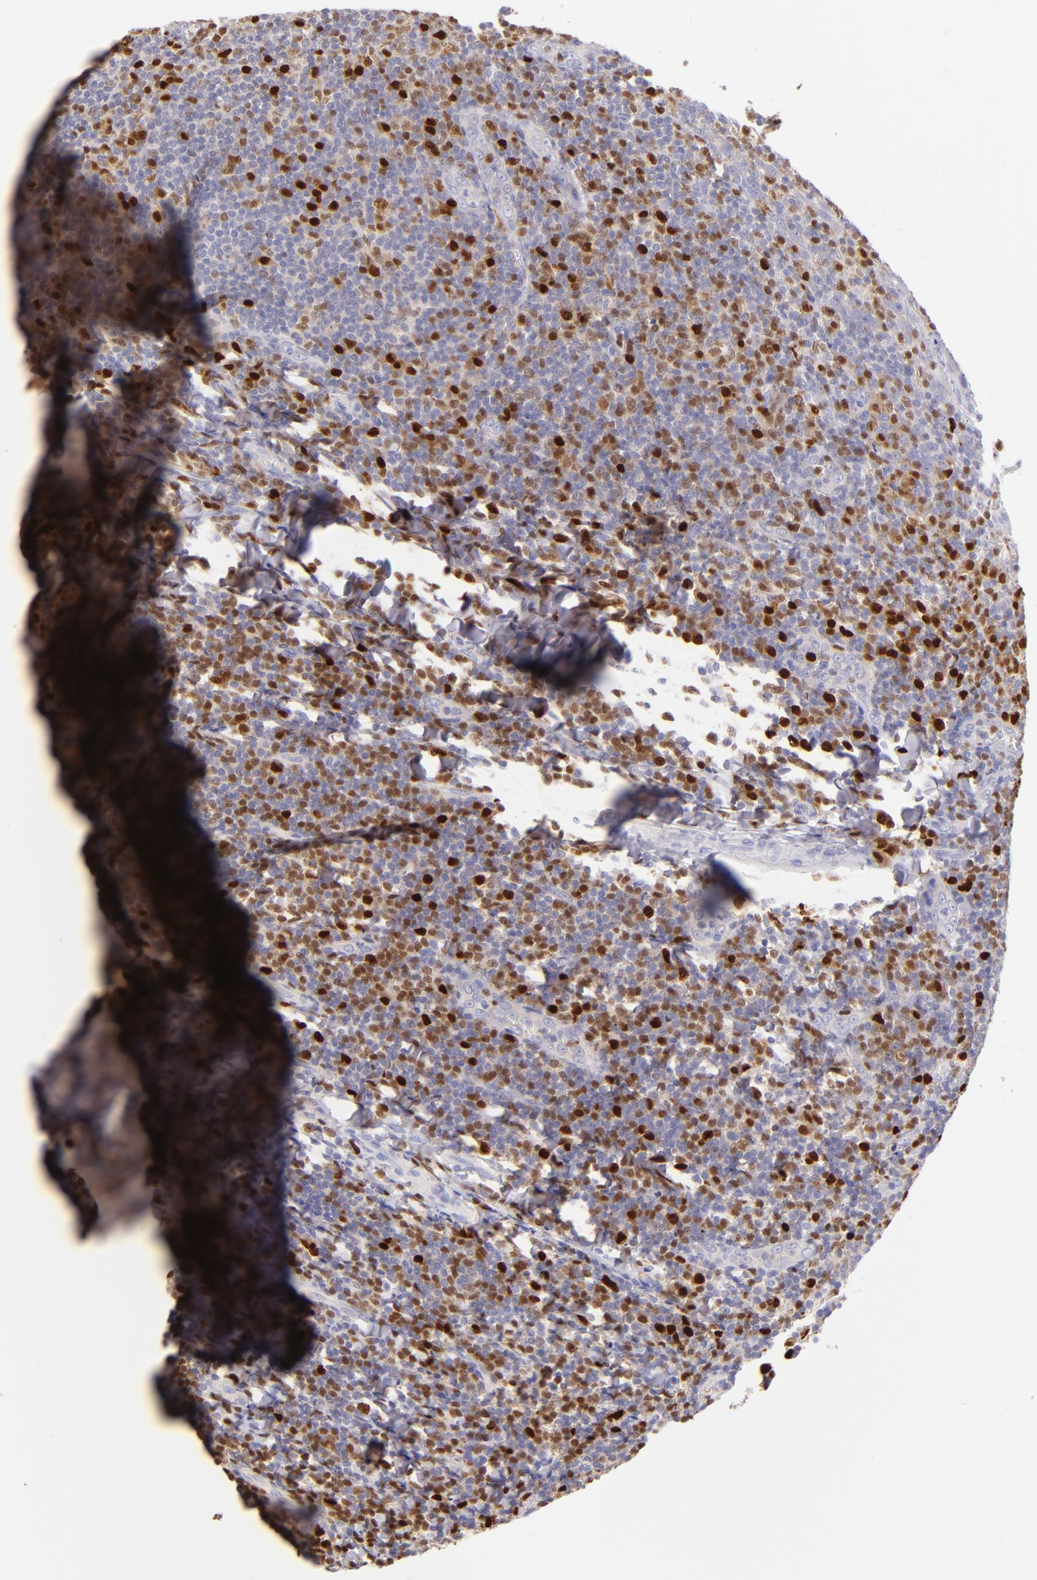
{"staining": {"intensity": "strong", "quantity": ">75%", "location": "cytoplasmic/membranous,nuclear"}, "tissue": "tonsil", "cell_type": "Germinal center cells", "image_type": "normal", "snomed": [{"axis": "morphology", "description": "Normal tissue, NOS"}, {"axis": "topography", "description": "Tonsil"}], "caption": "IHC (DAB (3,3'-diaminobenzidine)) staining of unremarkable human tonsil exhibits strong cytoplasmic/membranous,nuclear protein staining in approximately >75% of germinal center cells.", "gene": "IRF8", "patient": {"sex": "male", "age": 31}}